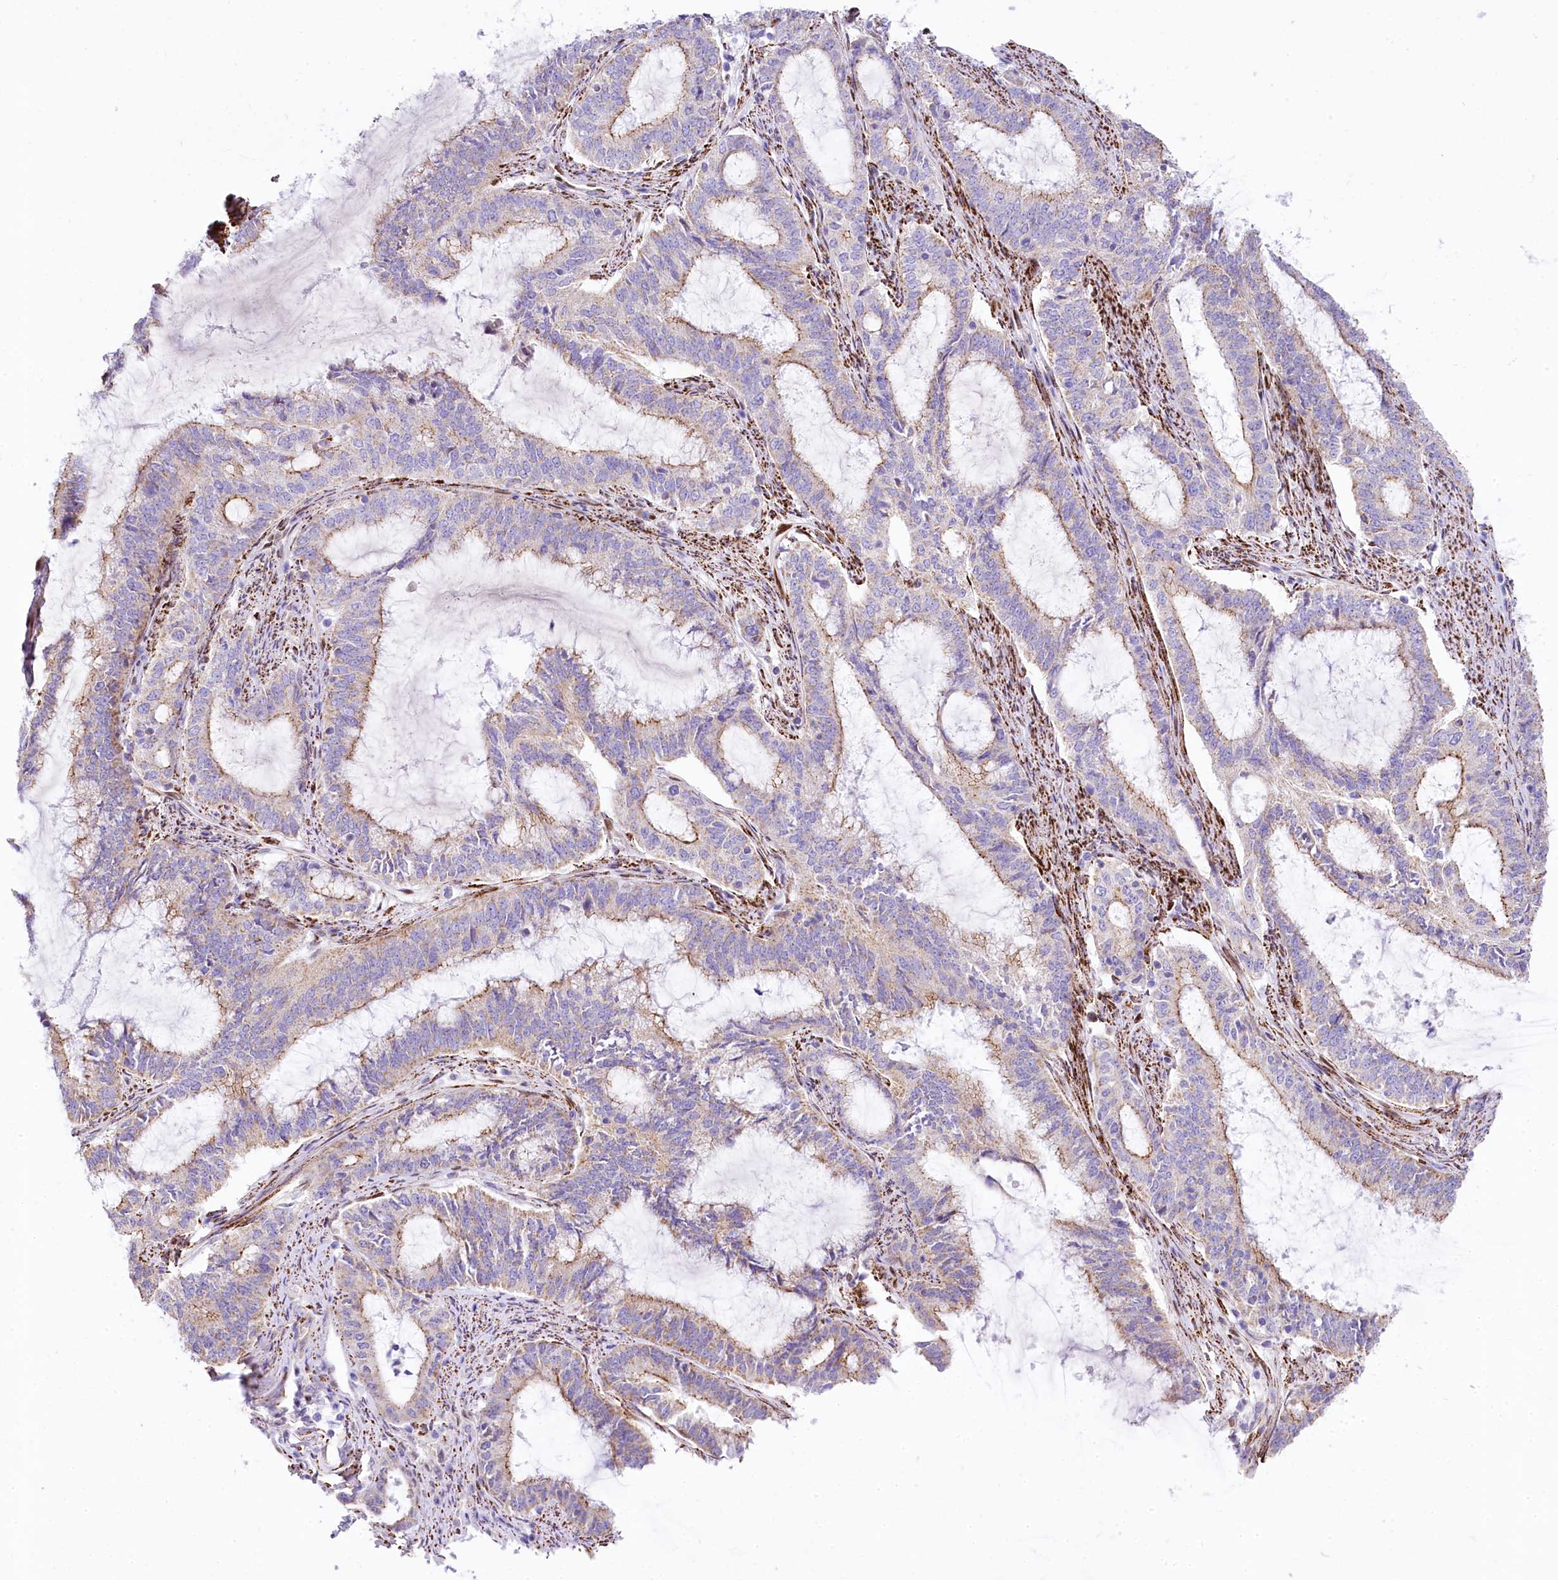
{"staining": {"intensity": "weak", "quantity": "25%-75%", "location": "cytoplasmic/membranous"}, "tissue": "endometrial cancer", "cell_type": "Tumor cells", "image_type": "cancer", "snomed": [{"axis": "morphology", "description": "Adenocarcinoma, NOS"}, {"axis": "topography", "description": "Endometrium"}], "caption": "Tumor cells demonstrate weak cytoplasmic/membranous positivity in about 25%-75% of cells in endometrial cancer.", "gene": "PPIP5K2", "patient": {"sex": "female", "age": 51}}